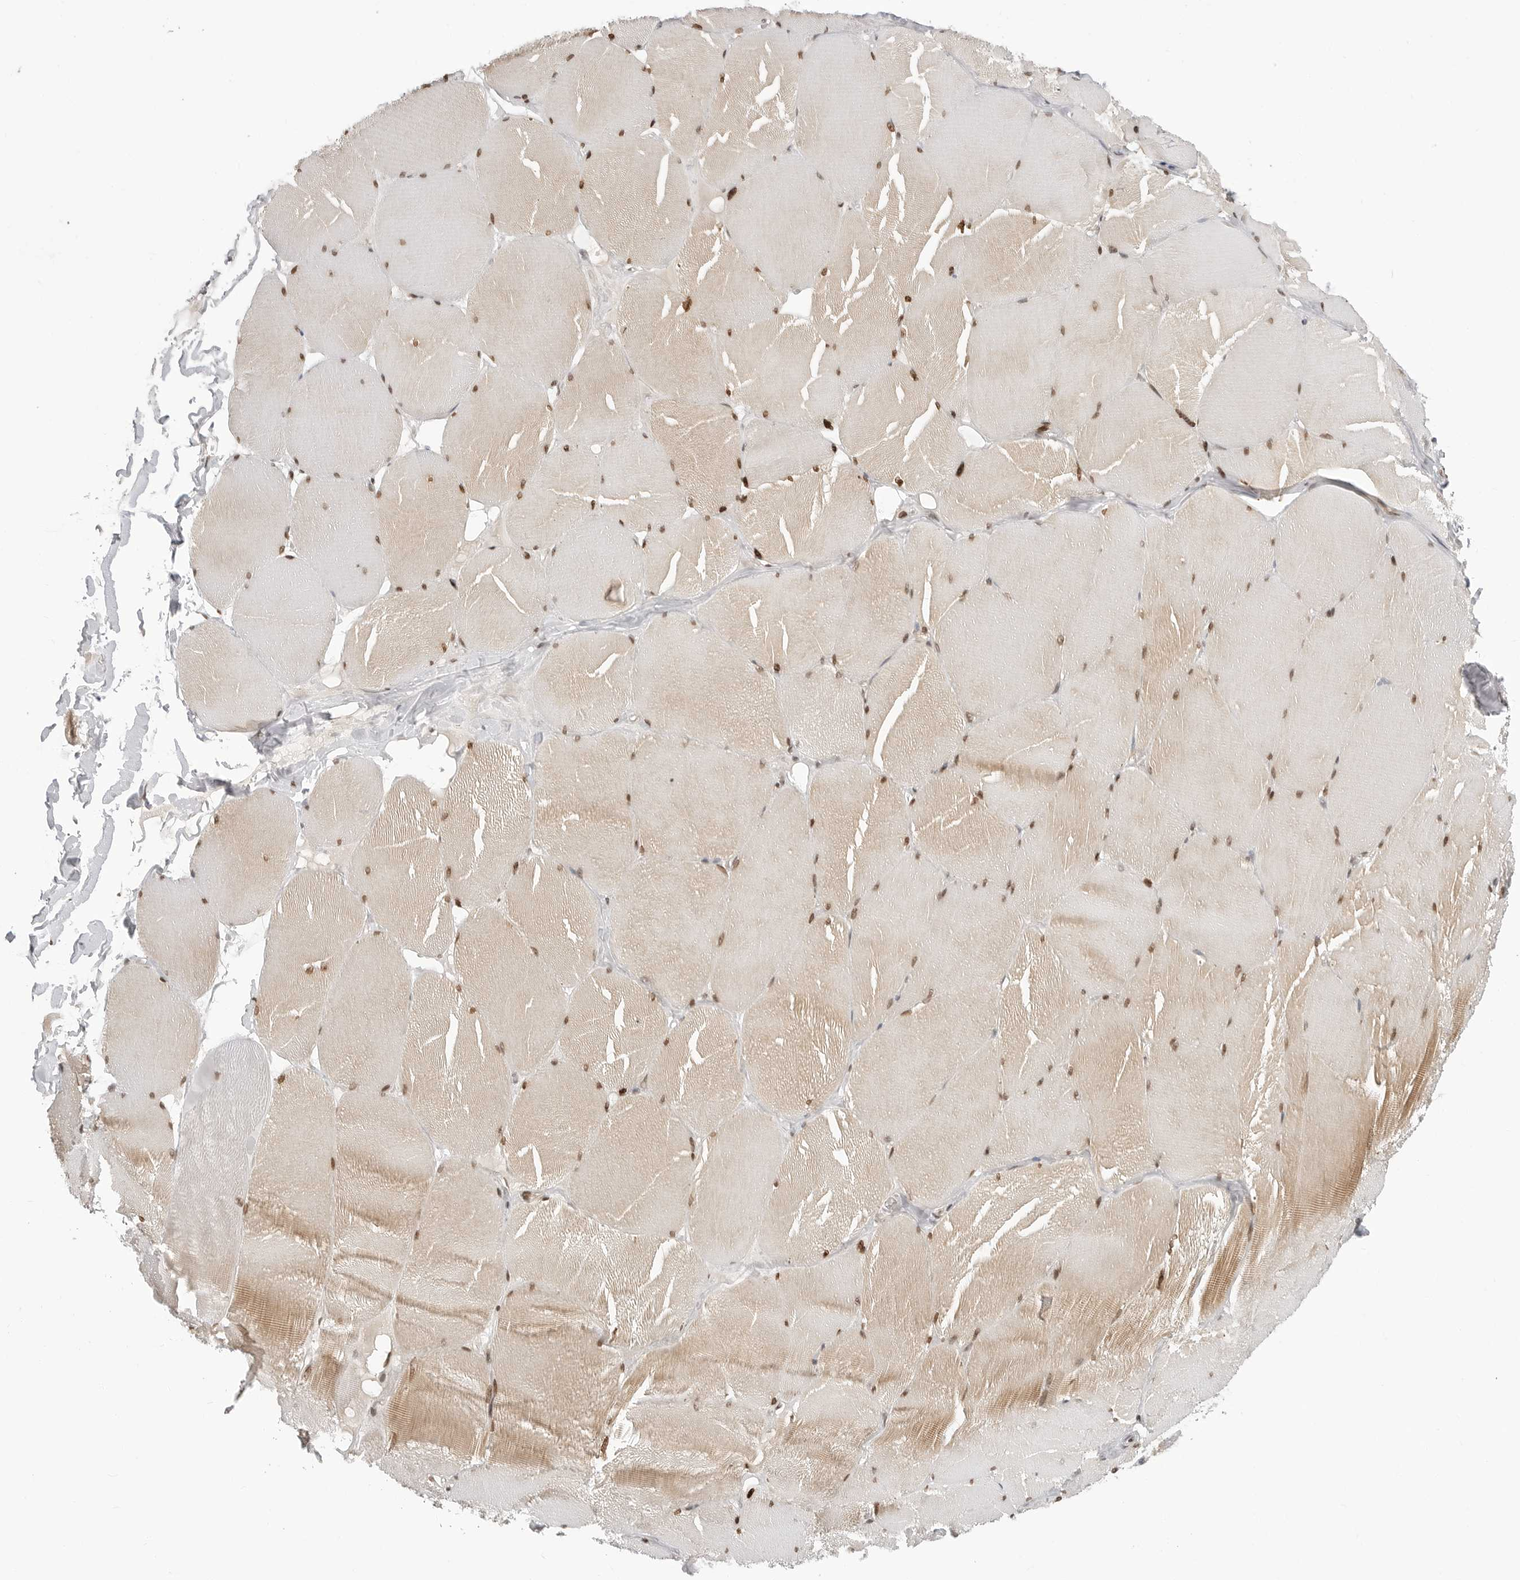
{"staining": {"intensity": "moderate", "quantity": ">75%", "location": "cytoplasmic/membranous,nuclear"}, "tissue": "skeletal muscle", "cell_type": "Myocytes", "image_type": "normal", "snomed": [{"axis": "morphology", "description": "Normal tissue, NOS"}, {"axis": "topography", "description": "Skin"}, {"axis": "topography", "description": "Skeletal muscle"}], "caption": "A brown stain highlights moderate cytoplasmic/membranous,nuclear positivity of a protein in myocytes of benign human skeletal muscle. (DAB IHC, brown staining for protein, blue staining for nuclei).", "gene": "C8orf33", "patient": {"sex": "male", "age": 83}}